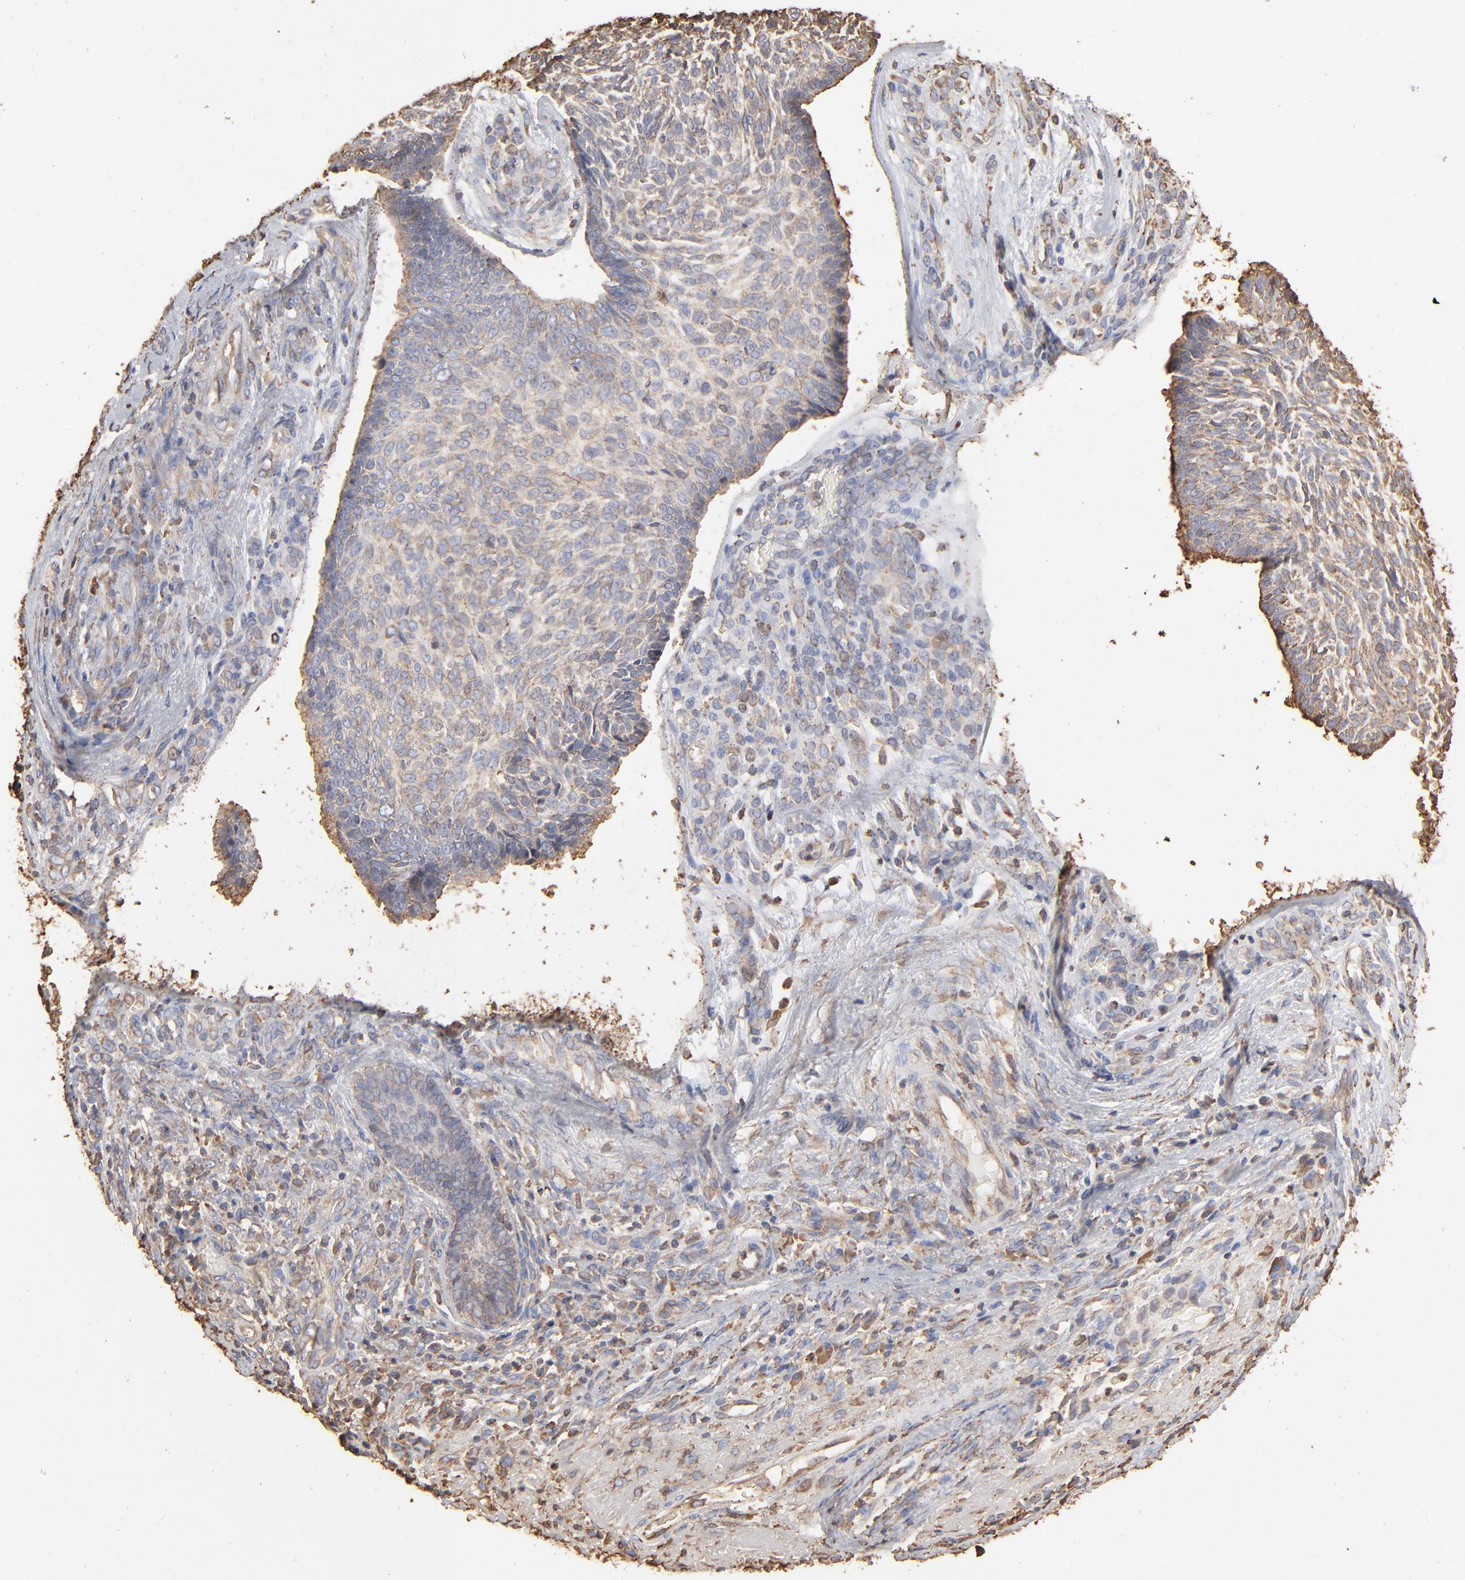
{"staining": {"intensity": "weak", "quantity": "<25%", "location": "cytoplasmic/membranous"}, "tissue": "skin cancer", "cell_type": "Tumor cells", "image_type": "cancer", "snomed": [{"axis": "morphology", "description": "Basal cell carcinoma"}, {"axis": "topography", "description": "Skin"}], "caption": "This is an immunohistochemistry (IHC) photomicrograph of skin basal cell carcinoma. There is no staining in tumor cells.", "gene": "PDIA3", "patient": {"sex": "male", "age": 72}}